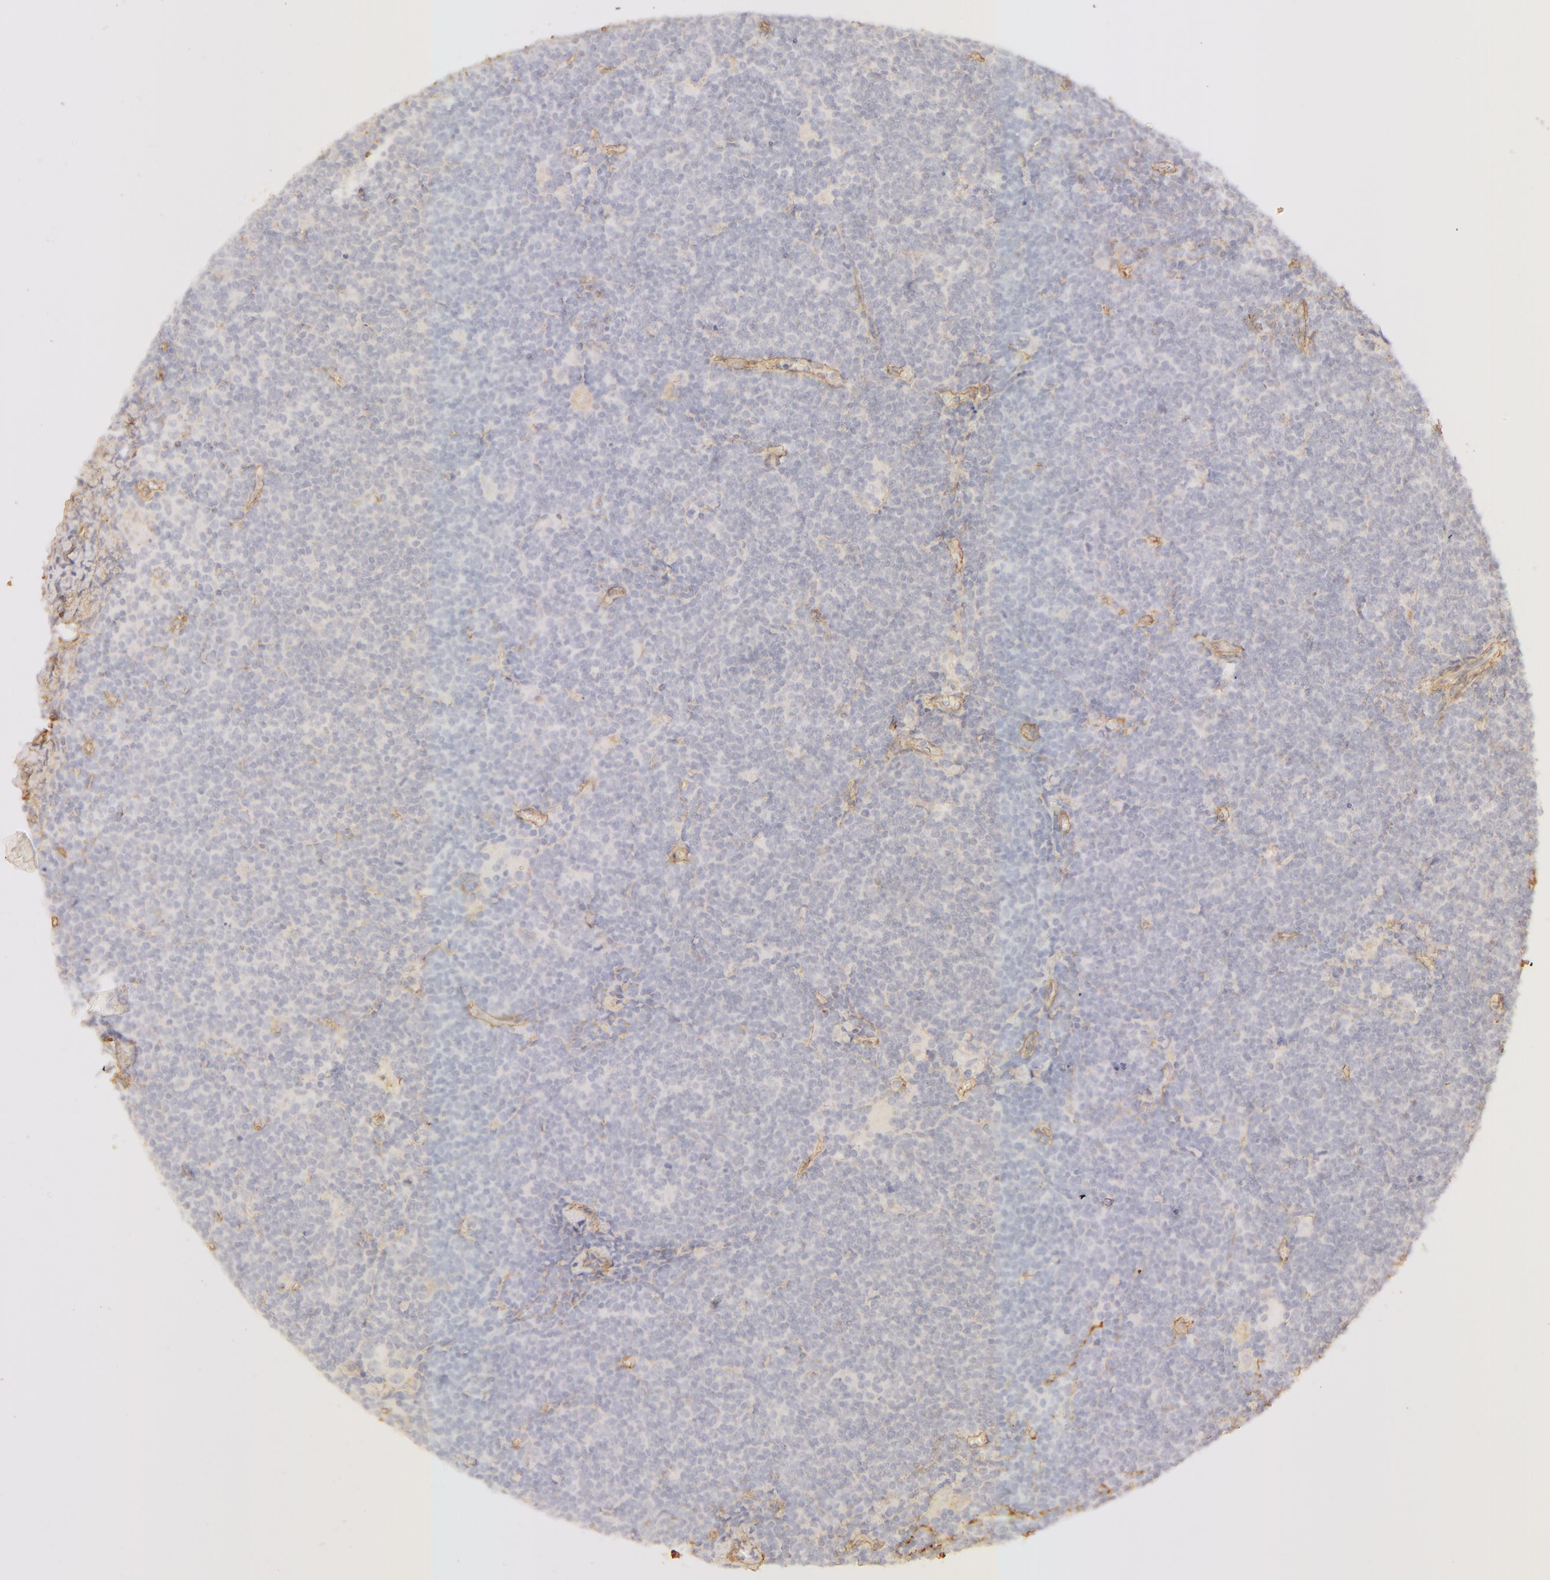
{"staining": {"intensity": "negative", "quantity": "none", "location": "none"}, "tissue": "lymphoma", "cell_type": "Tumor cells", "image_type": "cancer", "snomed": [{"axis": "morphology", "description": "Malignant lymphoma, non-Hodgkin's type, Low grade"}, {"axis": "topography", "description": "Lymph node"}], "caption": "IHC micrograph of lymphoma stained for a protein (brown), which shows no positivity in tumor cells.", "gene": "COL4A1", "patient": {"sex": "male", "age": 65}}